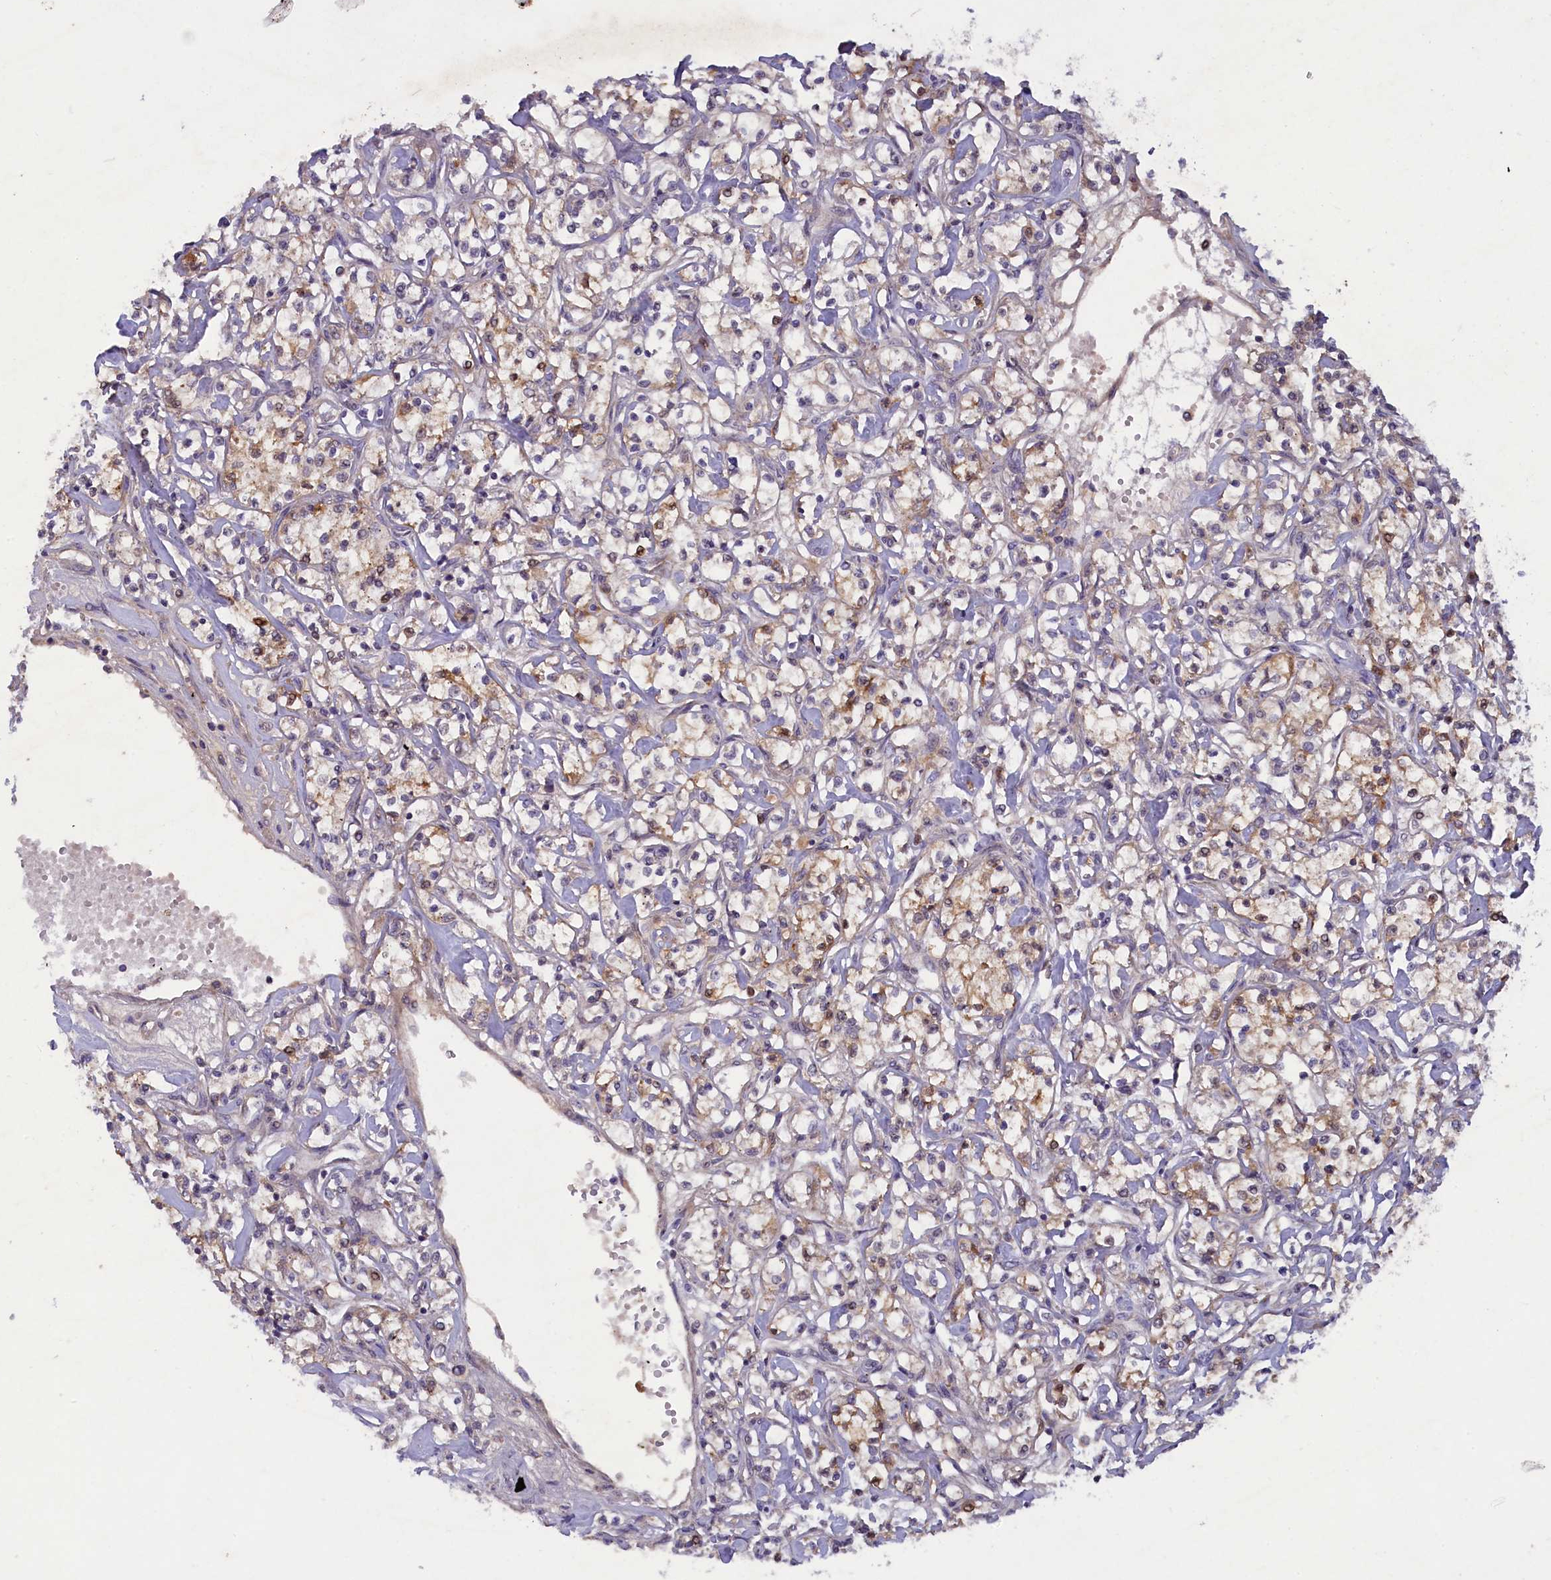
{"staining": {"intensity": "moderate", "quantity": ">75%", "location": "cytoplasmic/membranous"}, "tissue": "renal cancer", "cell_type": "Tumor cells", "image_type": "cancer", "snomed": [{"axis": "morphology", "description": "Adenocarcinoma, NOS"}, {"axis": "topography", "description": "Kidney"}], "caption": "A medium amount of moderate cytoplasmic/membranous staining is present in approximately >75% of tumor cells in renal adenocarcinoma tissue.", "gene": "NUBP1", "patient": {"sex": "female", "age": 59}}